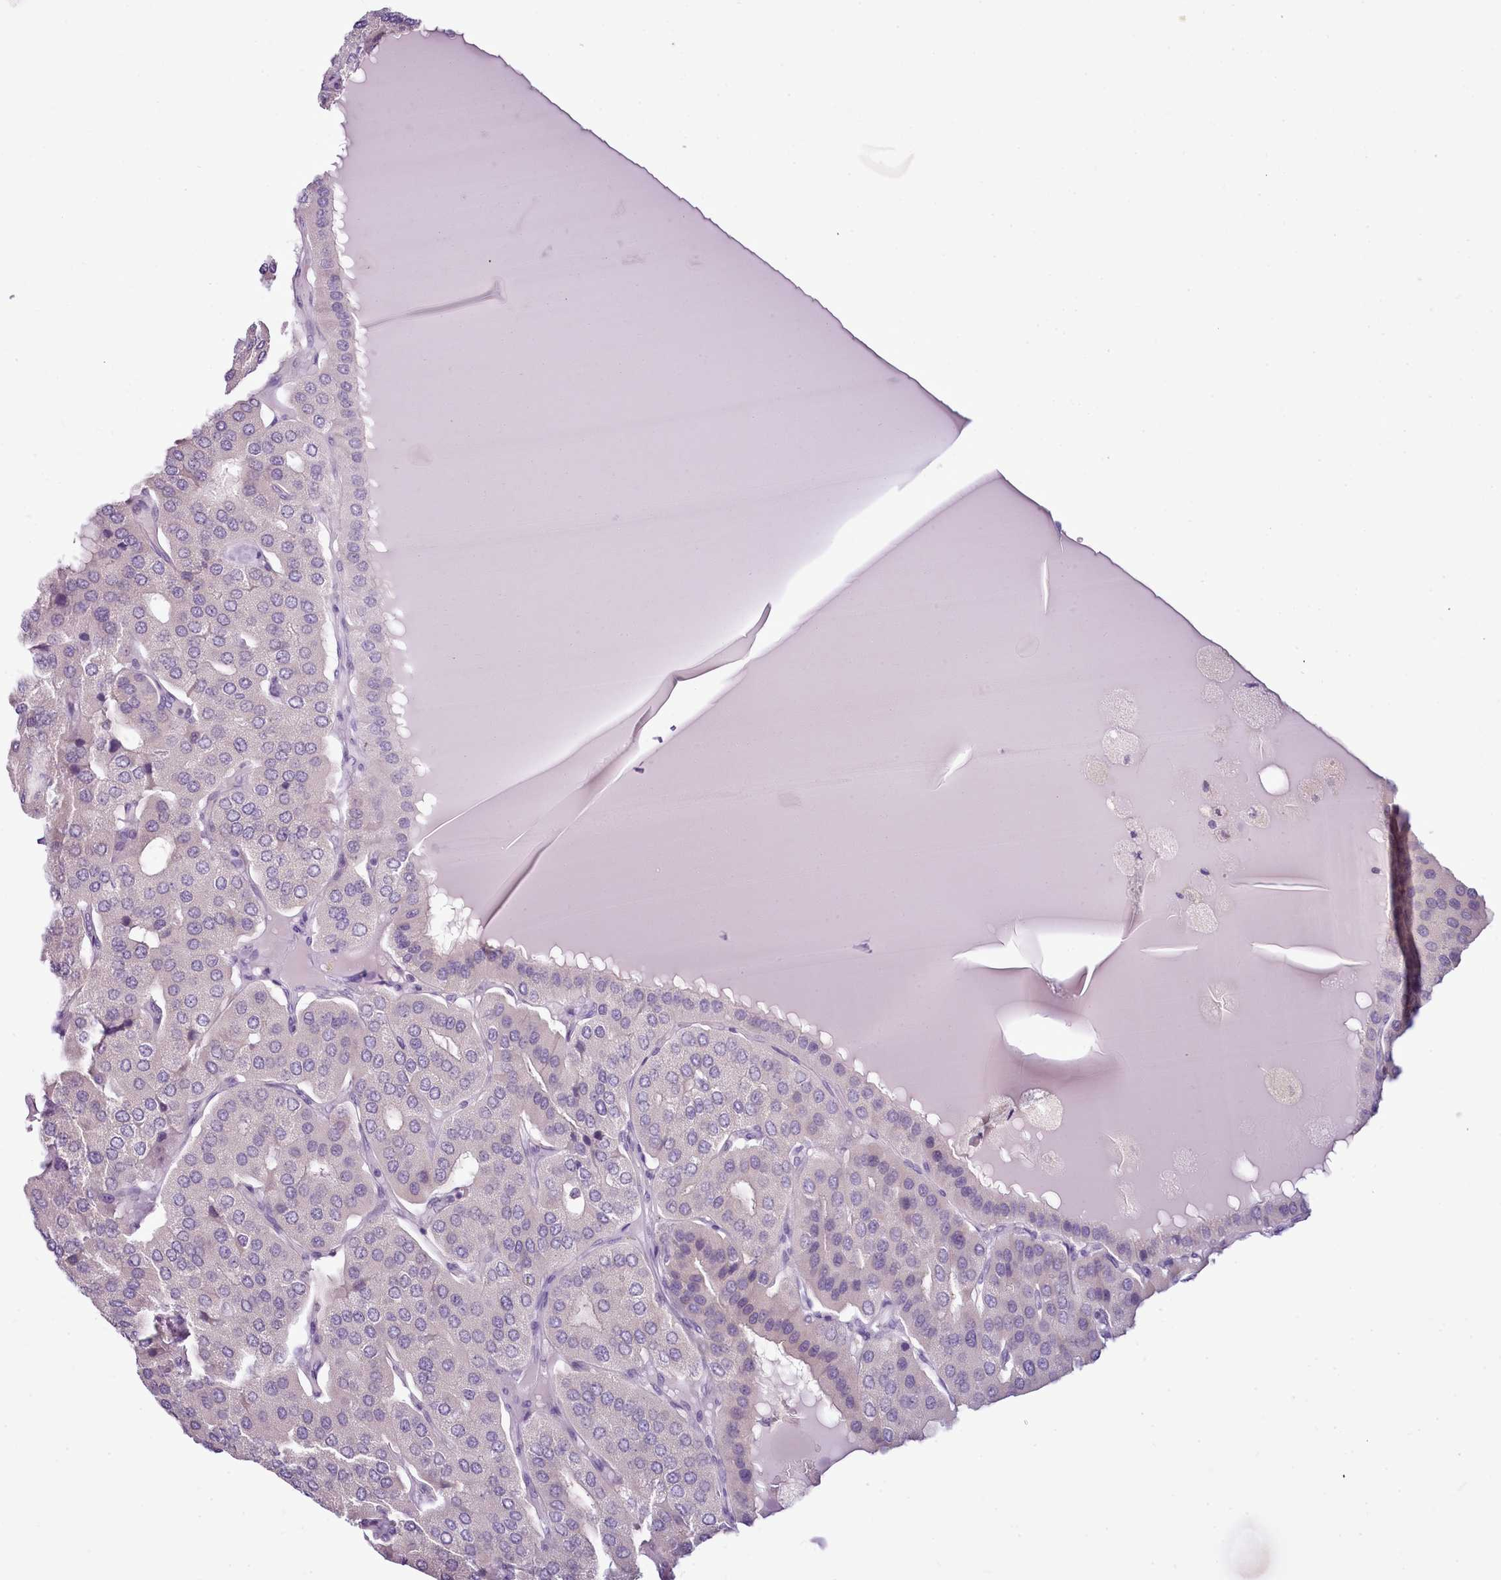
{"staining": {"intensity": "negative", "quantity": "none", "location": "none"}, "tissue": "parathyroid gland", "cell_type": "Glandular cells", "image_type": "normal", "snomed": [{"axis": "morphology", "description": "Normal tissue, NOS"}, {"axis": "morphology", "description": "Adenoma, NOS"}, {"axis": "topography", "description": "Parathyroid gland"}], "caption": "An image of parathyroid gland stained for a protein demonstrates no brown staining in glandular cells.", "gene": "CAPN7", "patient": {"sex": "female", "age": 86}}